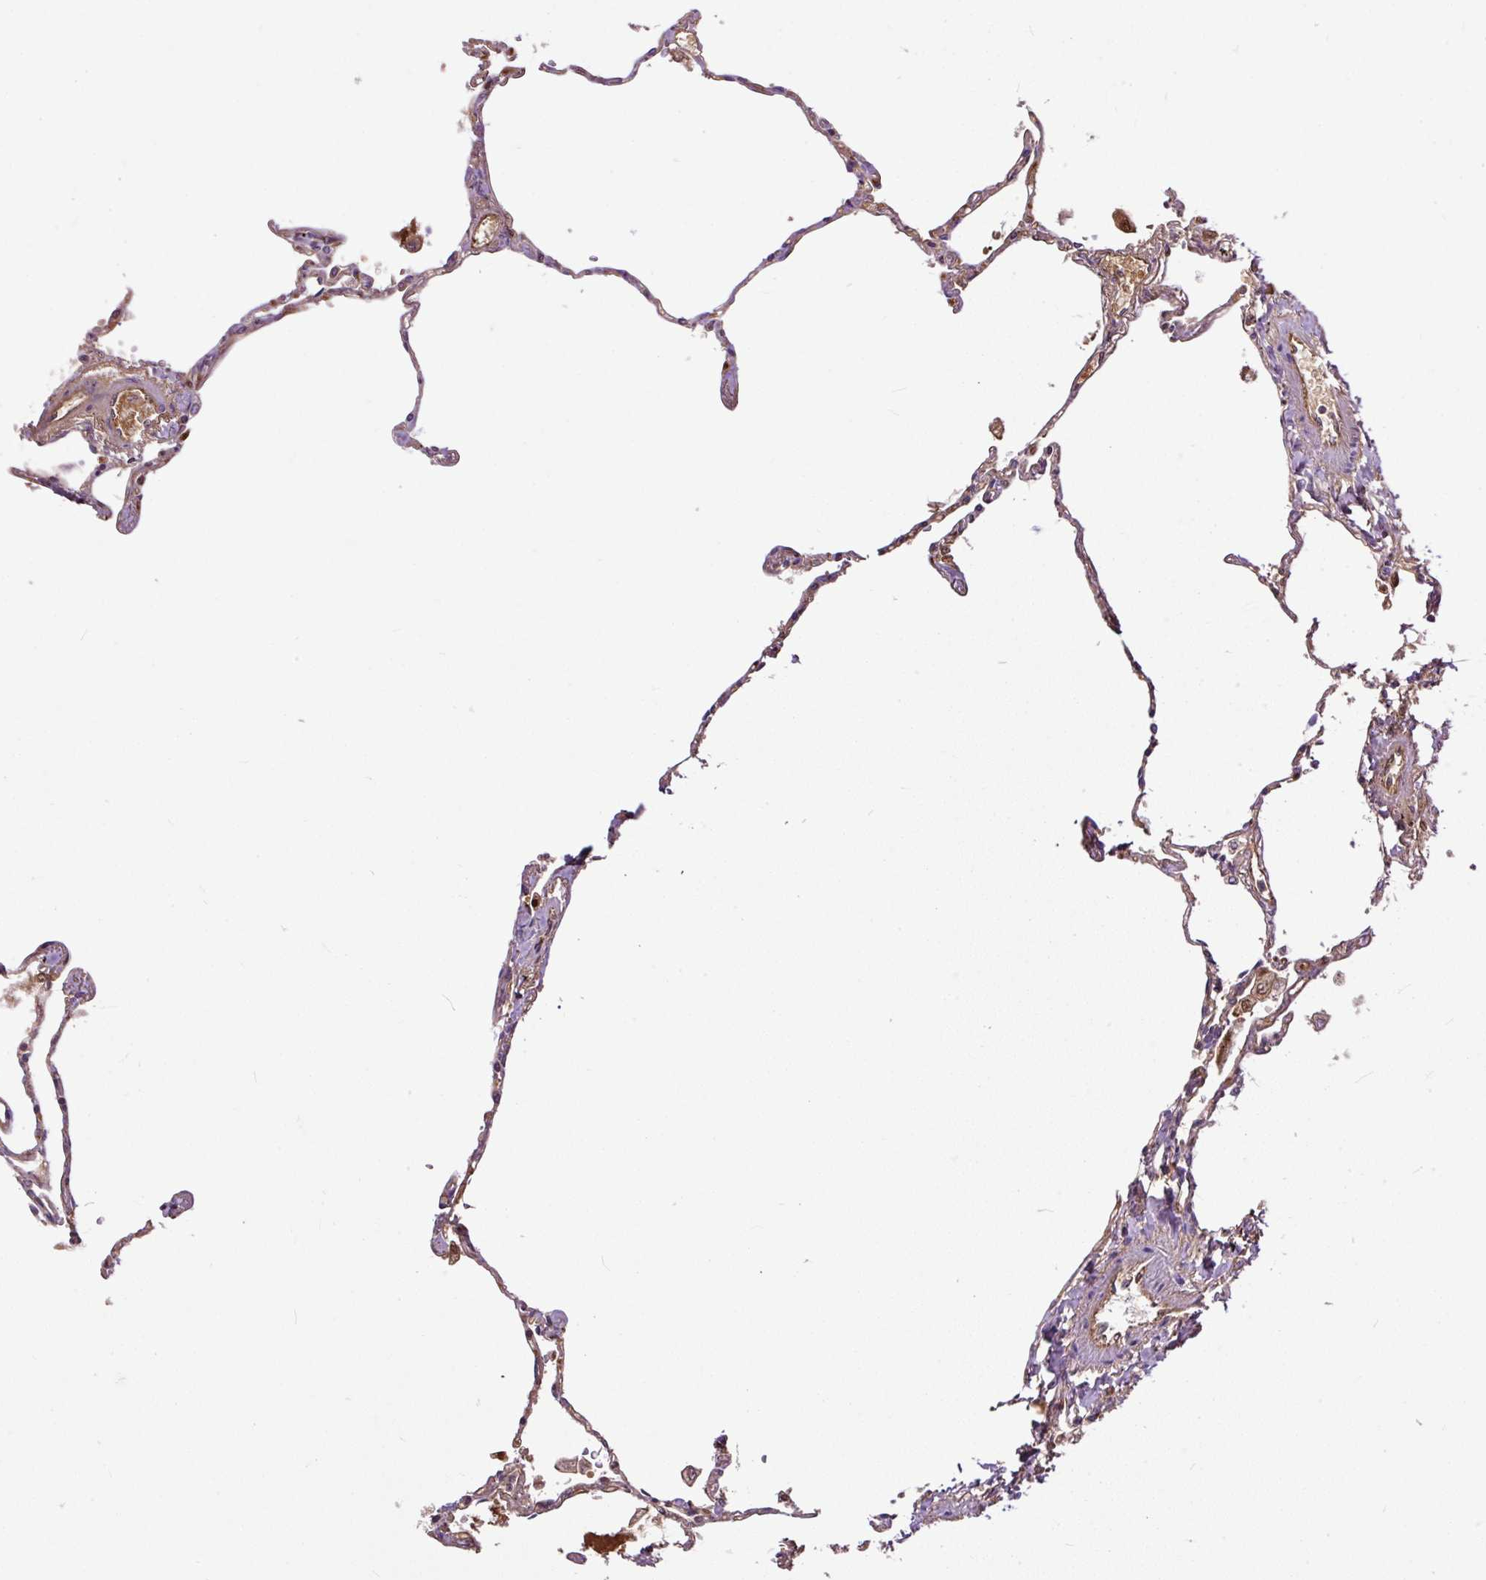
{"staining": {"intensity": "negative", "quantity": "none", "location": "none"}, "tissue": "lung", "cell_type": "Alveolar cells", "image_type": "normal", "snomed": [{"axis": "morphology", "description": "Normal tissue, NOS"}, {"axis": "topography", "description": "Lung"}], "caption": "Alveolar cells show no significant positivity in benign lung.", "gene": "CLEC3B", "patient": {"sex": "female", "age": 67}}